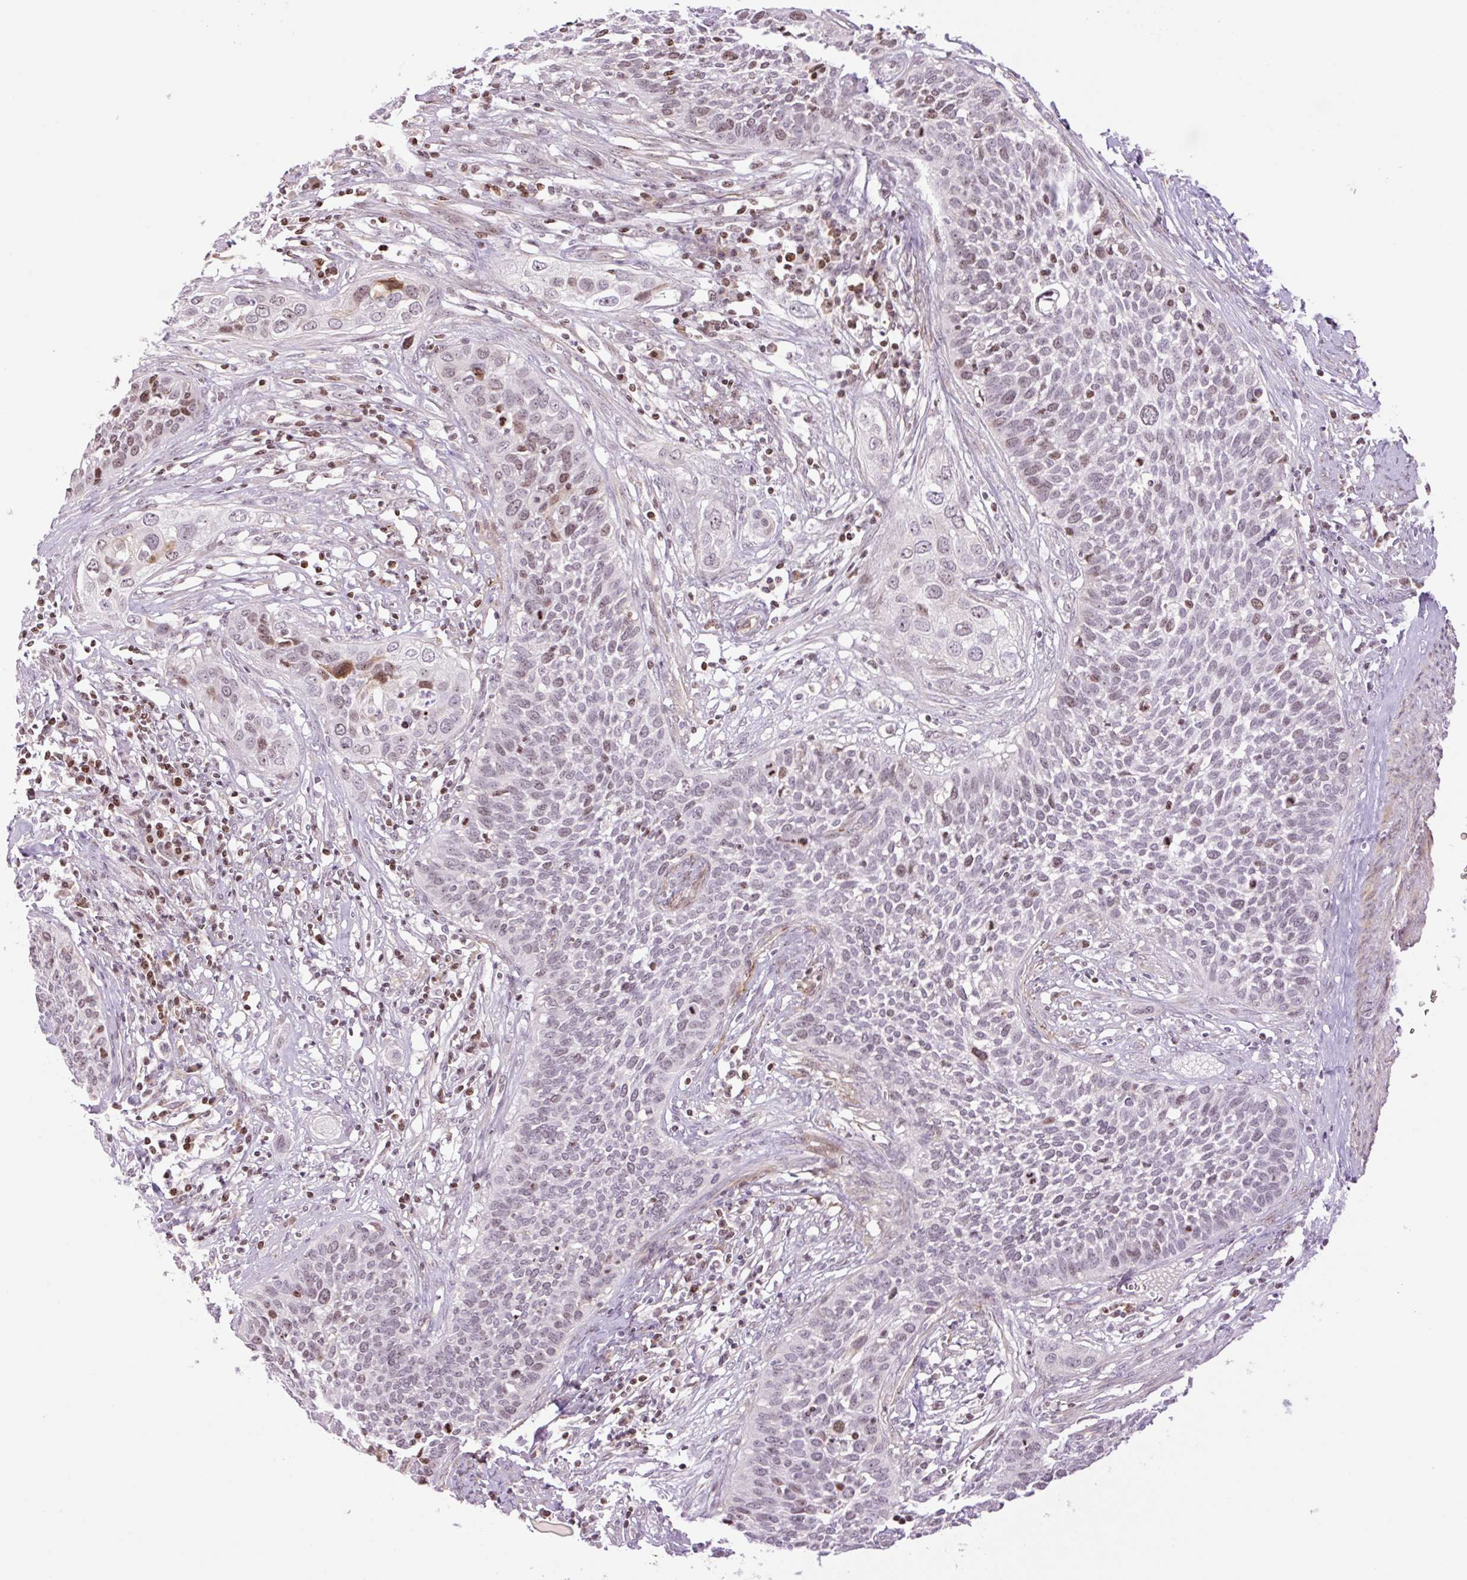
{"staining": {"intensity": "moderate", "quantity": "<25%", "location": "nuclear"}, "tissue": "cervical cancer", "cell_type": "Tumor cells", "image_type": "cancer", "snomed": [{"axis": "morphology", "description": "Squamous cell carcinoma, NOS"}, {"axis": "topography", "description": "Cervix"}], "caption": "A brown stain shows moderate nuclear positivity of a protein in cervical squamous cell carcinoma tumor cells.", "gene": "ZNF417", "patient": {"sex": "female", "age": 34}}